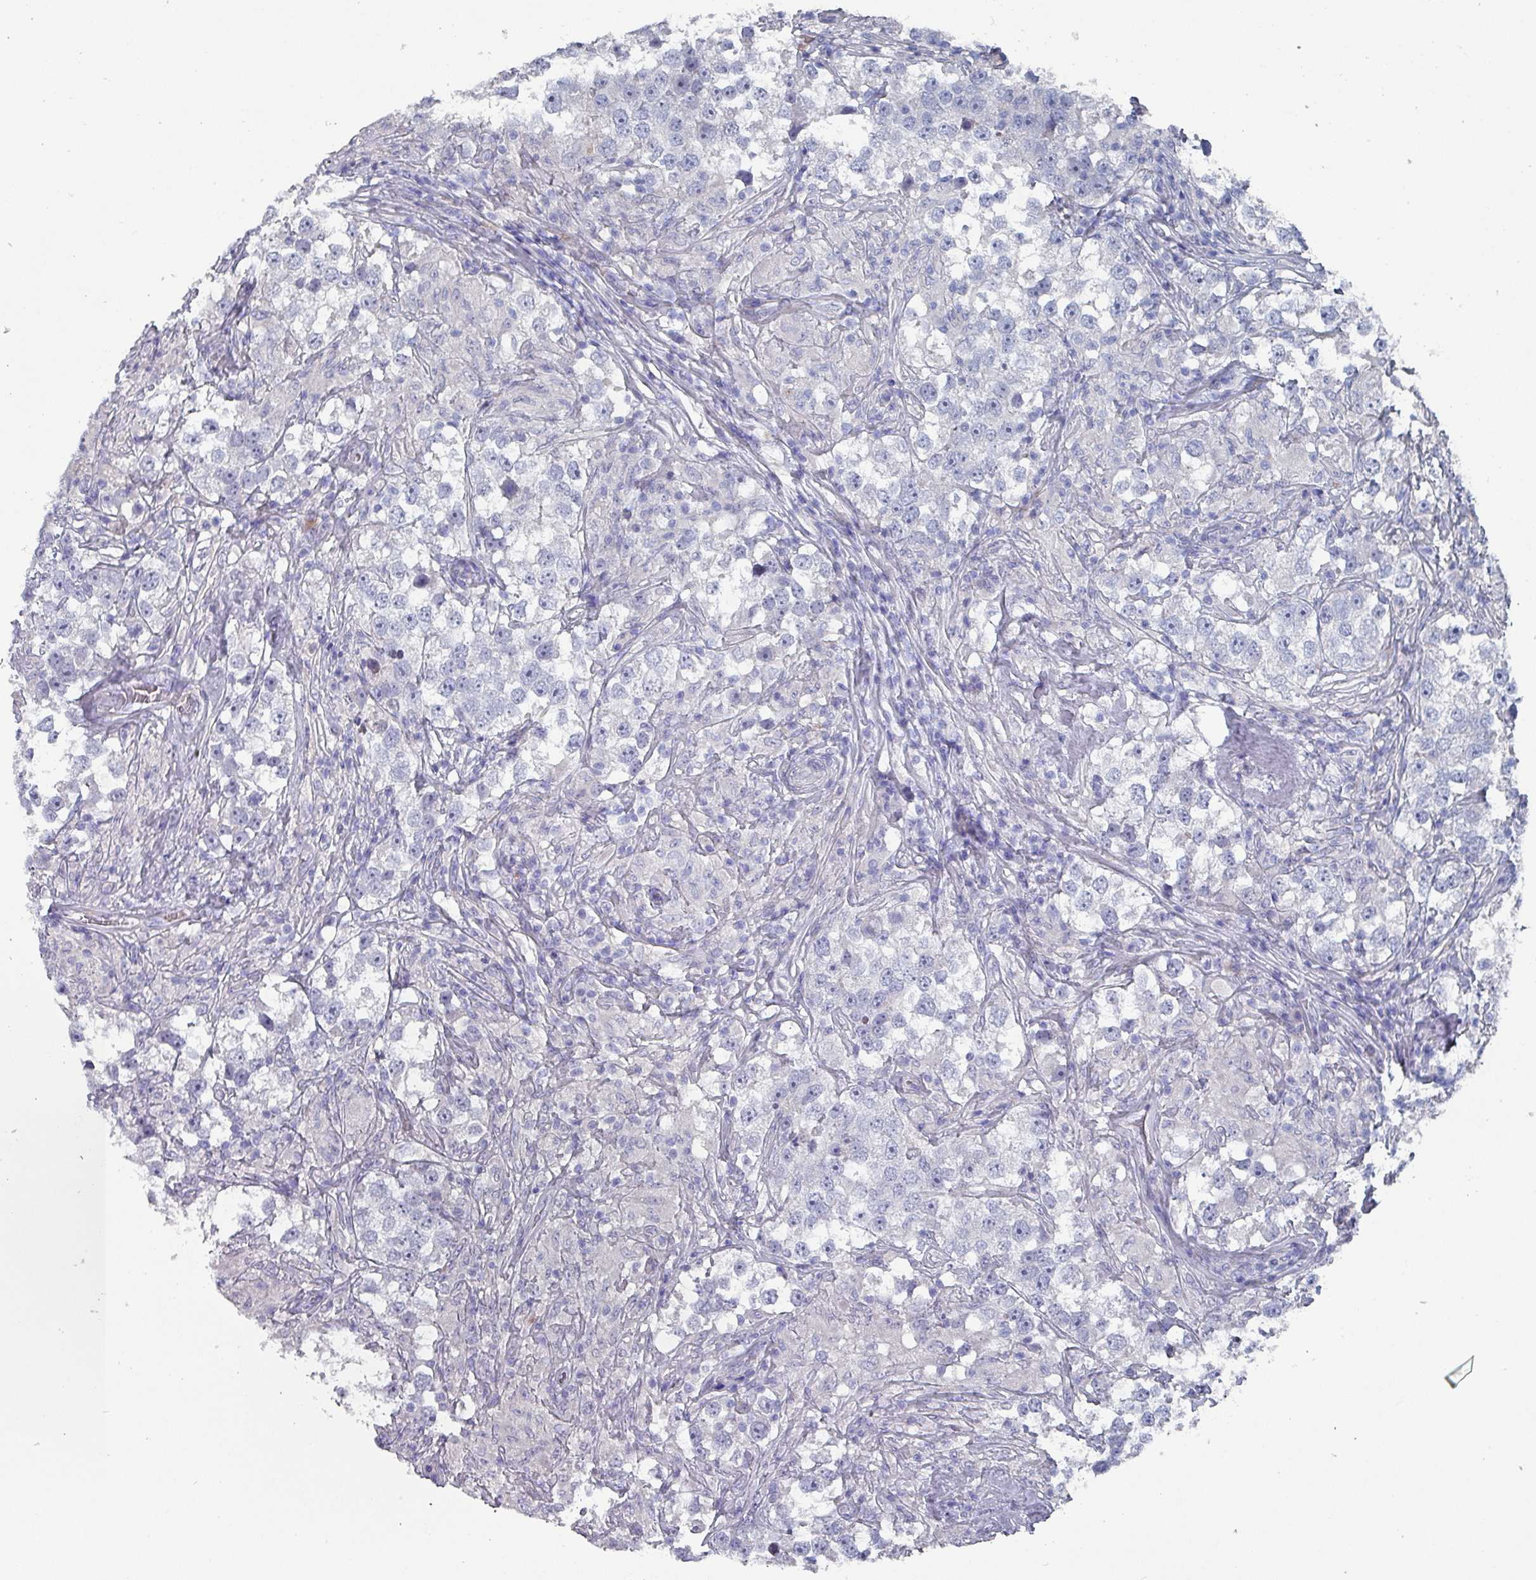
{"staining": {"intensity": "negative", "quantity": "none", "location": "none"}, "tissue": "testis cancer", "cell_type": "Tumor cells", "image_type": "cancer", "snomed": [{"axis": "morphology", "description": "Seminoma, NOS"}, {"axis": "topography", "description": "Testis"}], "caption": "This is a micrograph of IHC staining of testis seminoma, which shows no positivity in tumor cells.", "gene": "DRD5", "patient": {"sex": "male", "age": 46}}